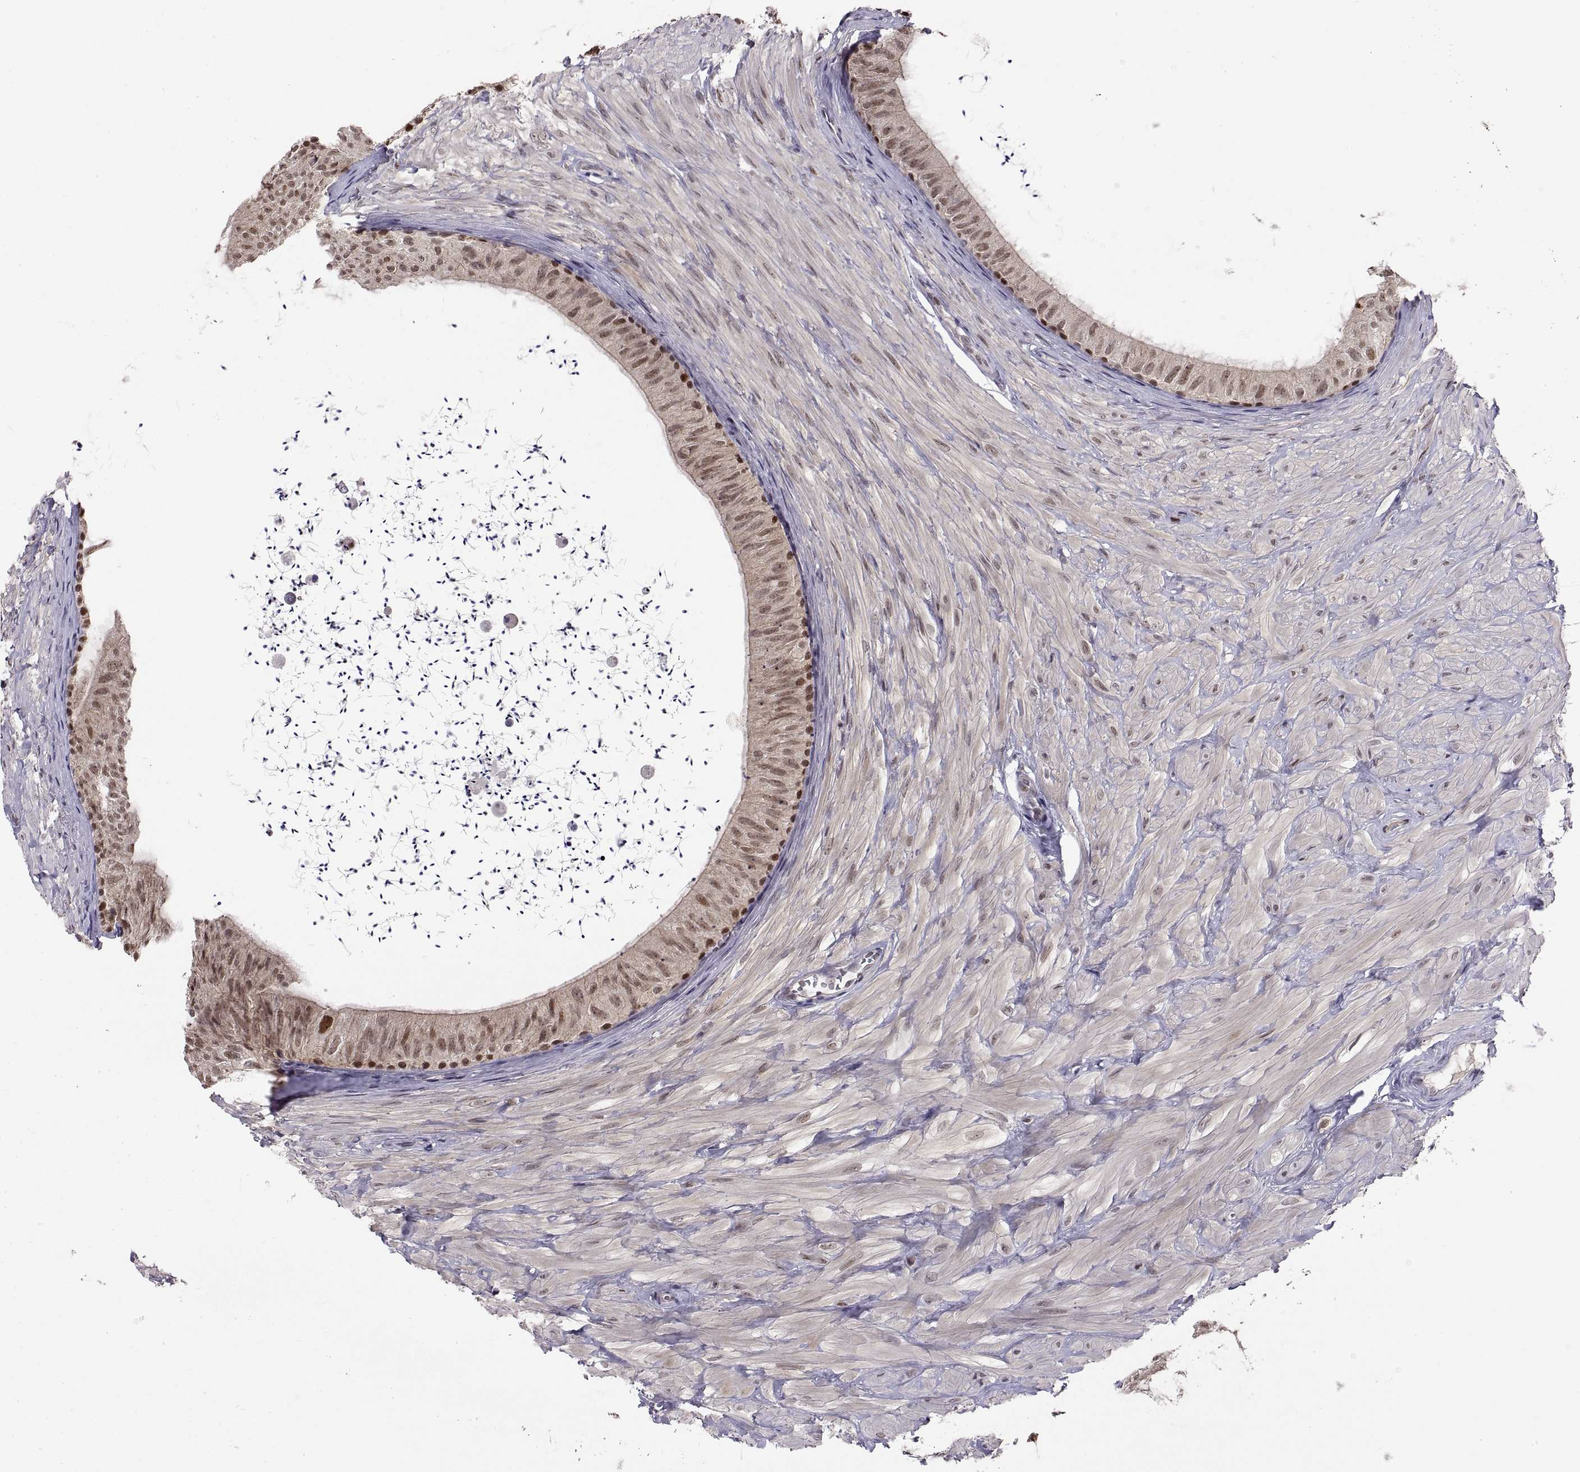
{"staining": {"intensity": "strong", "quantity": "<25%", "location": "nuclear"}, "tissue": "epididymis", "cell_type": "Glandular cells", "image_type": "normal", "snomed": [{"axis": "morphology", "description": "Normal tissue, NOS"}, {"axis": "topography", "description": "Epididymis"}], "caption": "Immunohistochemical staining of unremarkable epididymis shows <25% levels of strong nuclear protein positivity in approximately <25% of glandular cells.", "gene": "CHFR", "patient": {"sex": "male", "age": 32}}